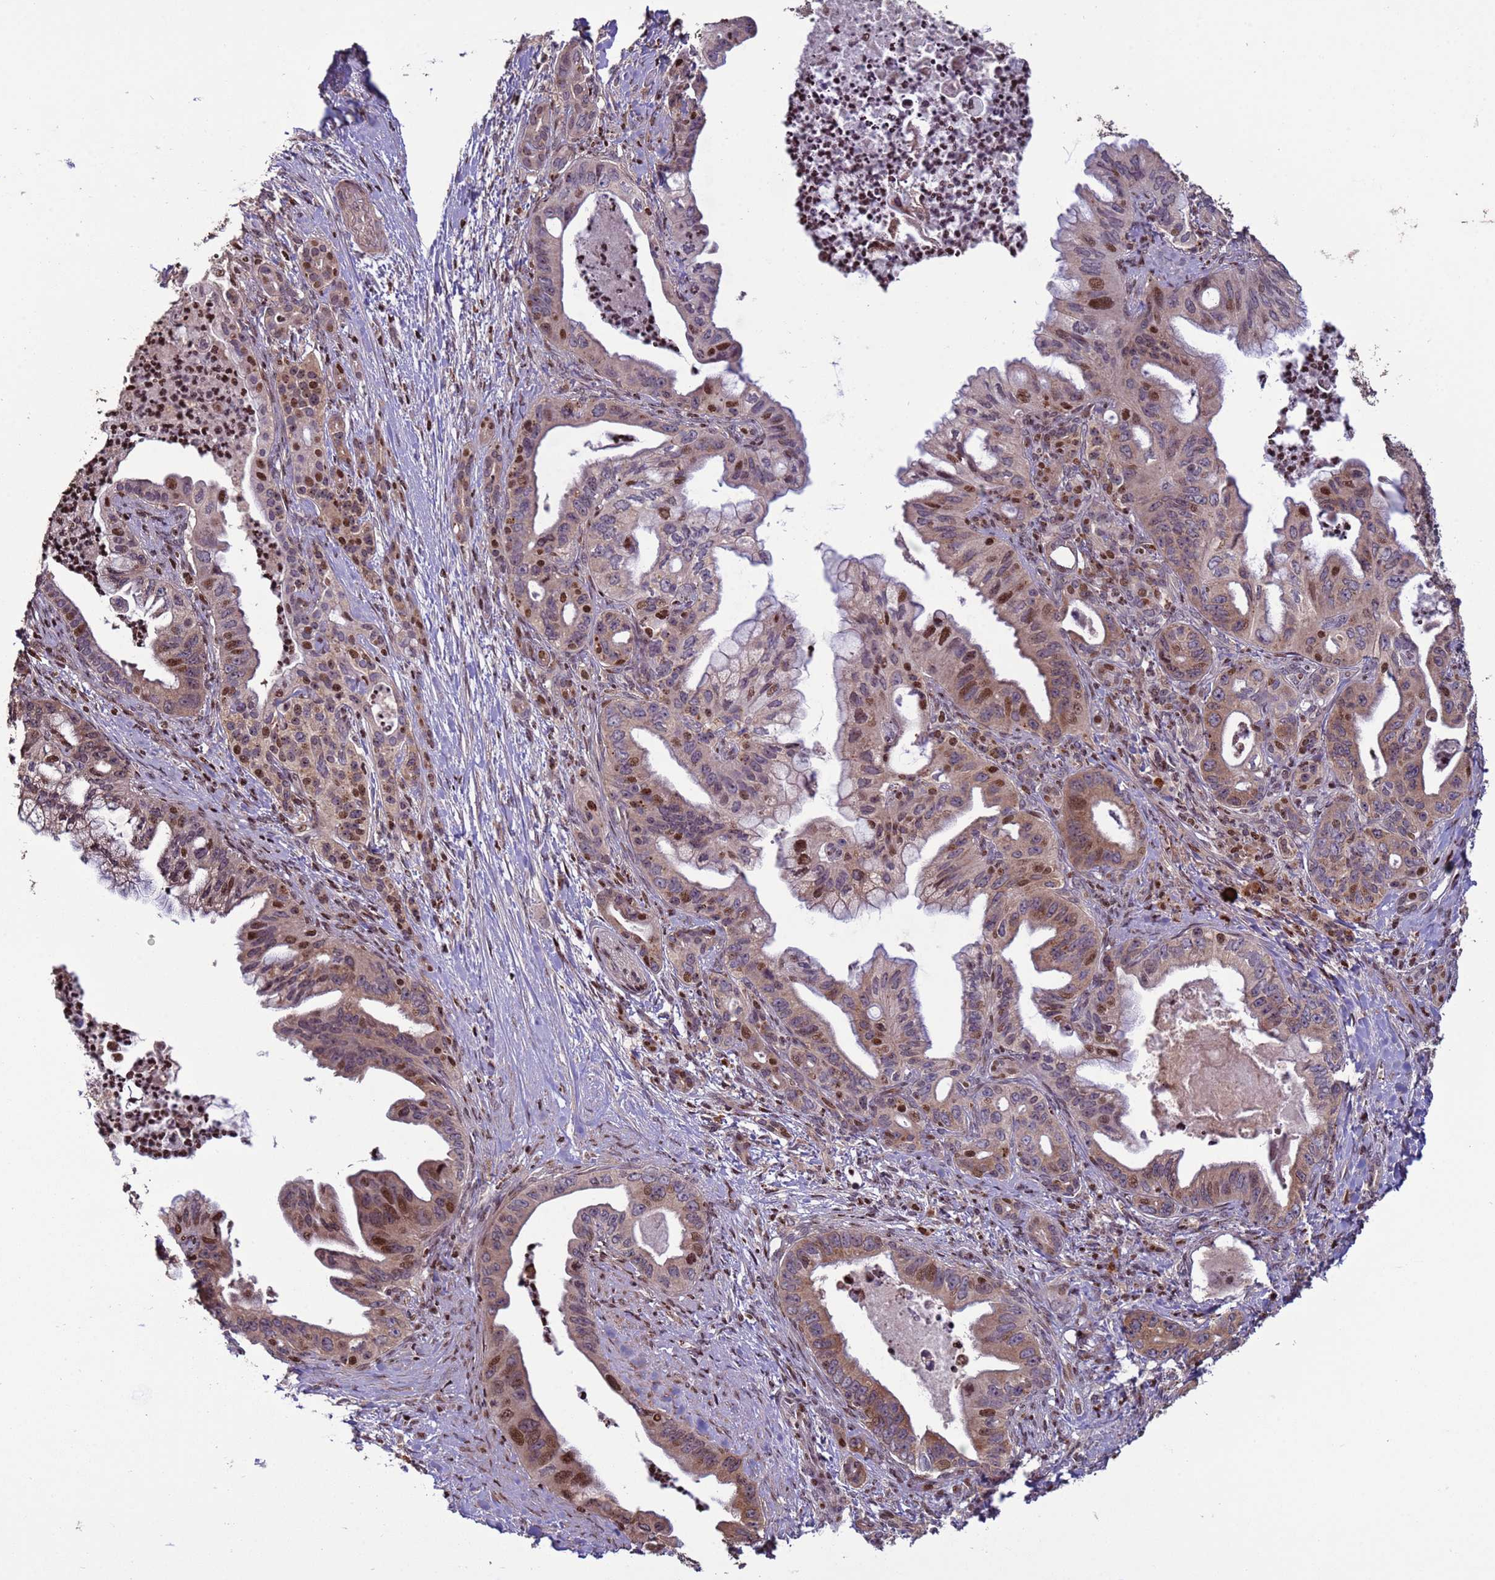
{"staining": {"intensity": "moderate", "quantity": ">75%", "location": "cytoplasmic/membranous,nuclear"}, "tissue": "pancreatic cancer", "cell_type": "Tumor cells", "image_type": "cancer", "snomed": [{"axis": "morphology", "description": "Adenocarcinoma, NOS"}, {"axis": "topography", "description": "Pancreas"}], "caption": "Immunohistochemistry (IHC) (DAB) staining of pancreatic adenocarcinoma displays moderate cytoplasmic/membranous and nuclear protein positivity in approximately >75% of tumor cells.", "gene": "HGH1", "patient": {"sex": "male", "age": 58}}